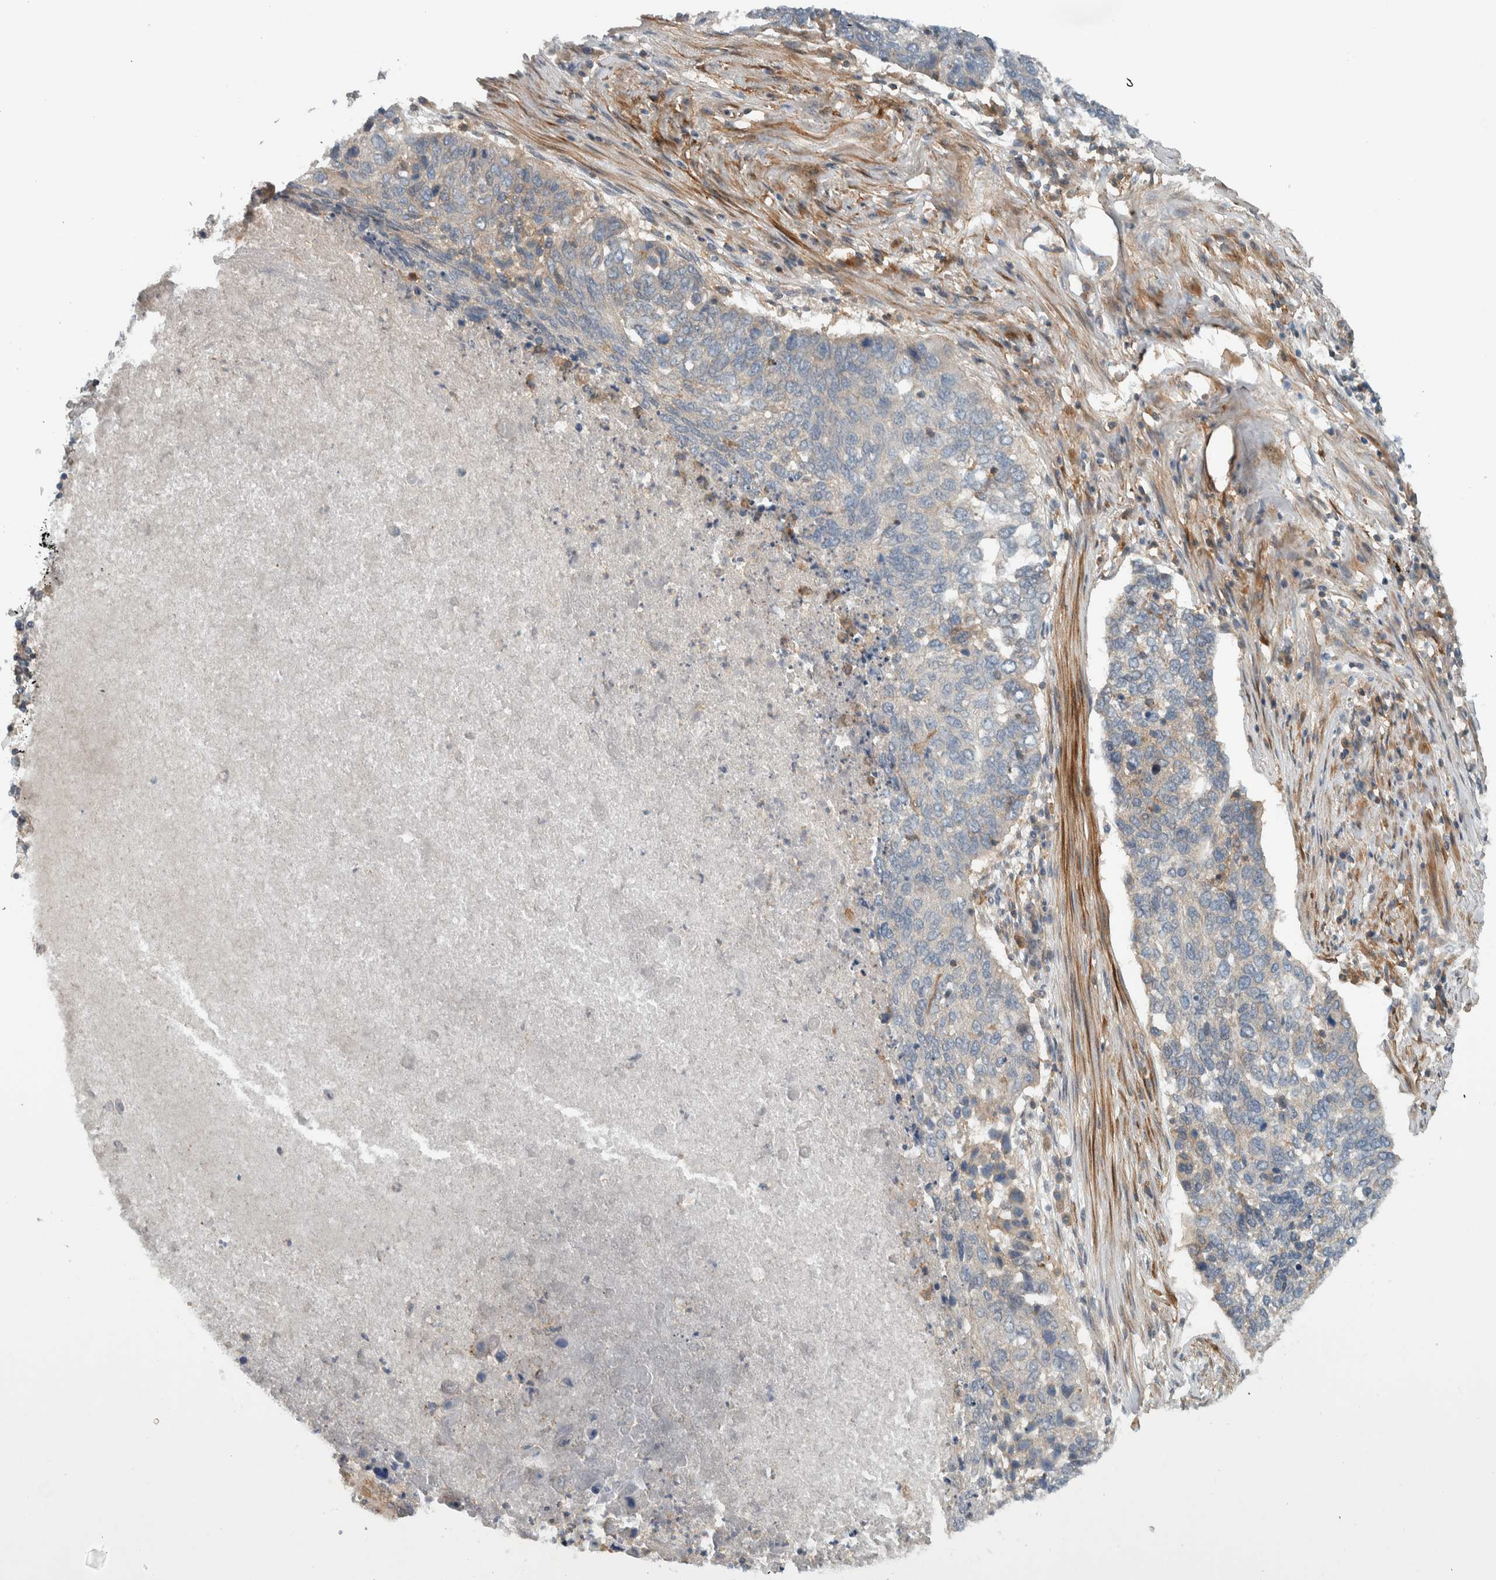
{"staining": {"intensity": "negative", "quantity": "none", "location": "none"}, "tissue": "lung cancer", "cell_type": "Tumor cells", "image_type": "cancer", "snomed": [{"axis": "morphology", "description": "Squamous cell carcinoma, NOS"}, {"axis": "topography", "description": "Lung"}], "caption": "Tumor cells show no significant positivity in lung cancer. Brightfield microscopy of immunohistochemistry stained with DAB (brown) and hematoxylin (blue), captured at high magnification.", "gene": "MPRIP", "patient": {"sex": "female", "age": 63}}